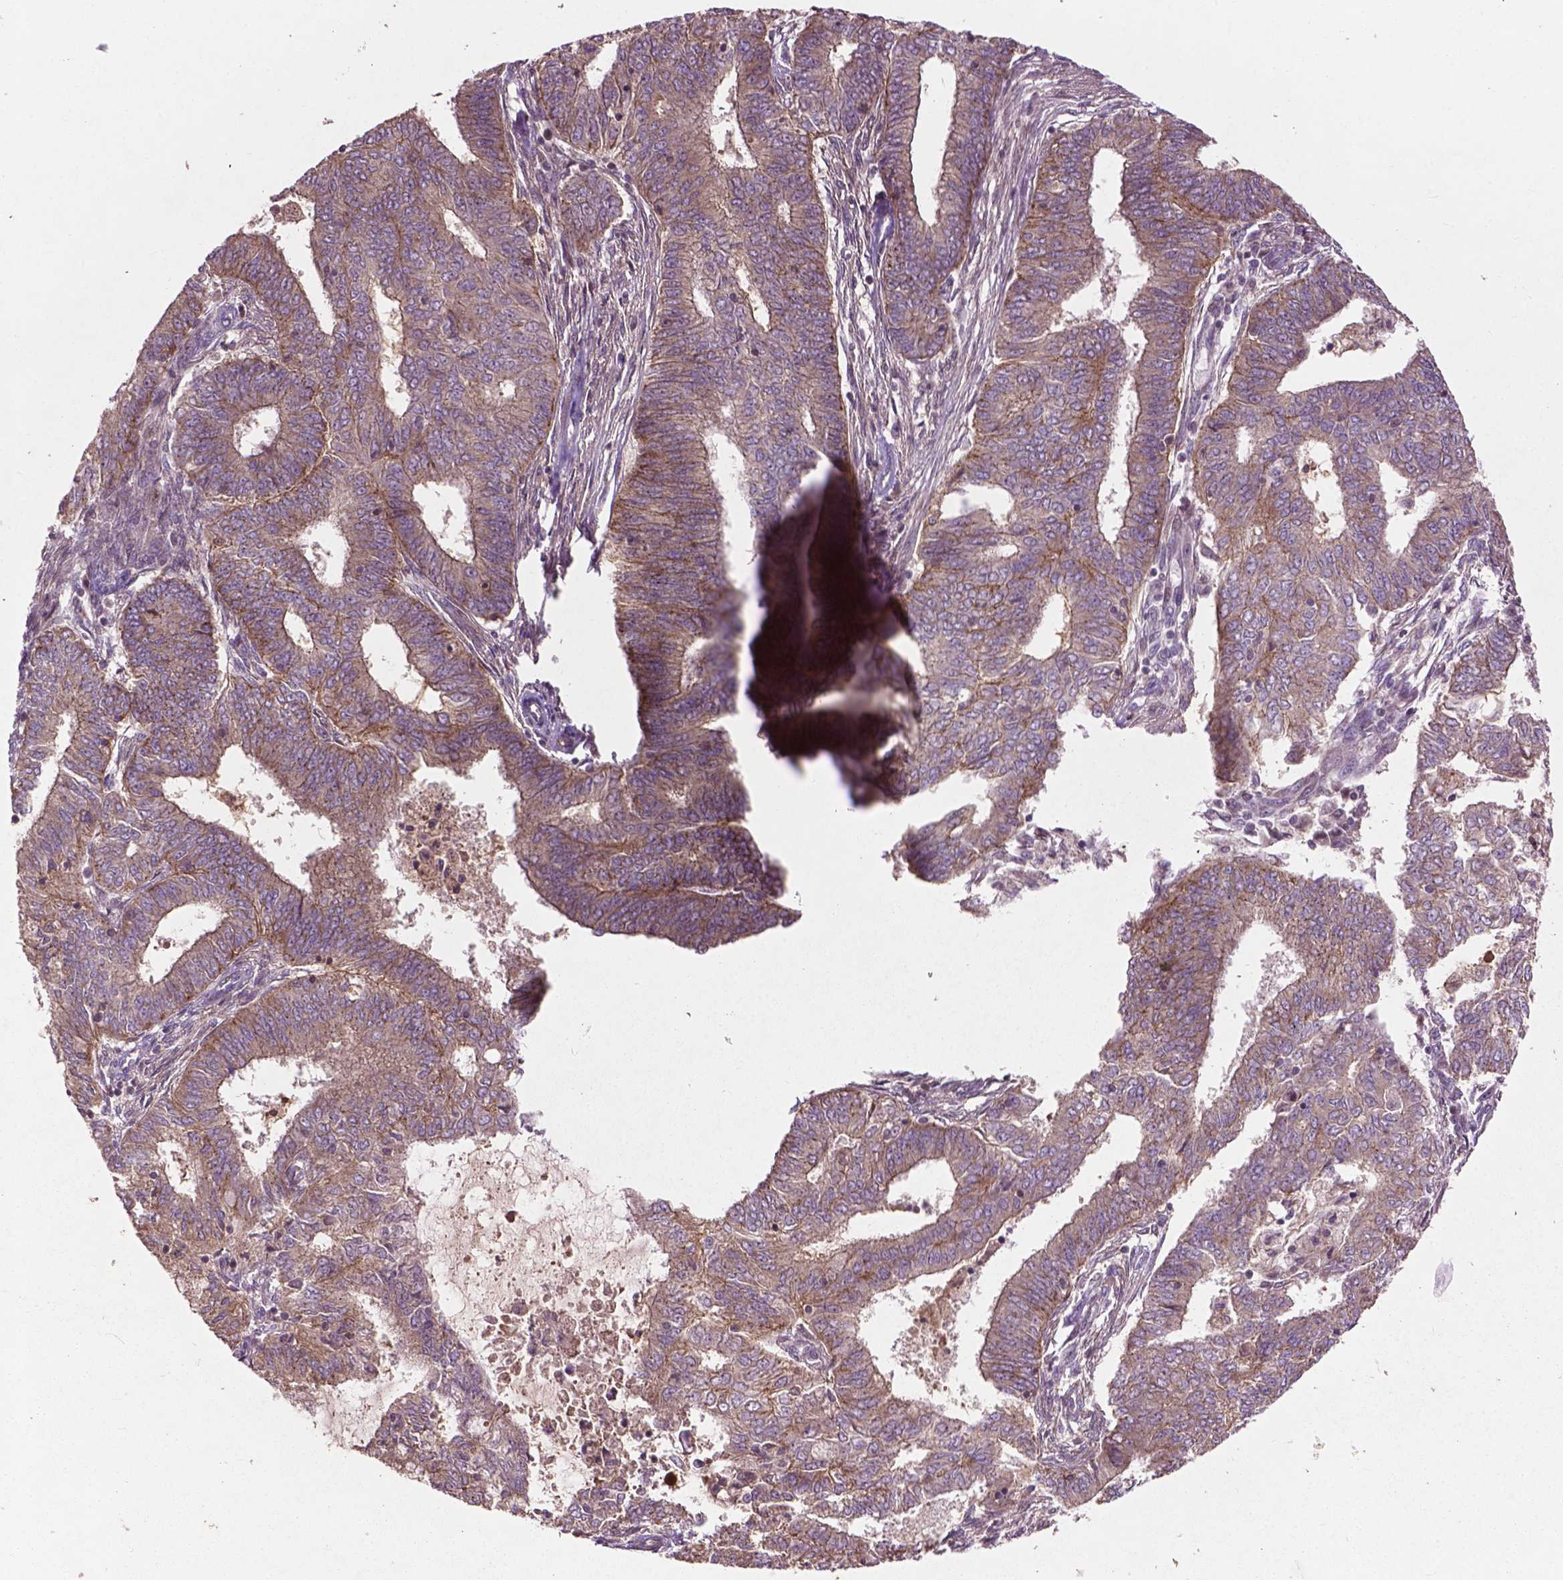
{"staining": {"intensity": "moderate", "quantity": ">75%", "location": "cytoplasmic/membranous"}, "tissue": "endometrial cancer", "cell_type": "Tumor cells", "image_type": "cancer", "snomed": [{"axis": "morphology", "description": "Adenocarcinoma, NOS"}, {"axis": "topography", "description": "Endometrium"}], "caption": "Protein expression analysis of human endometrial adenocarcinoma reveals moderate cytoplasmic/membranous positivity in approximately >75% of tumor cells.", "gene": "B3GALNT2", "patient": {"sex": "female", "age": 62}}